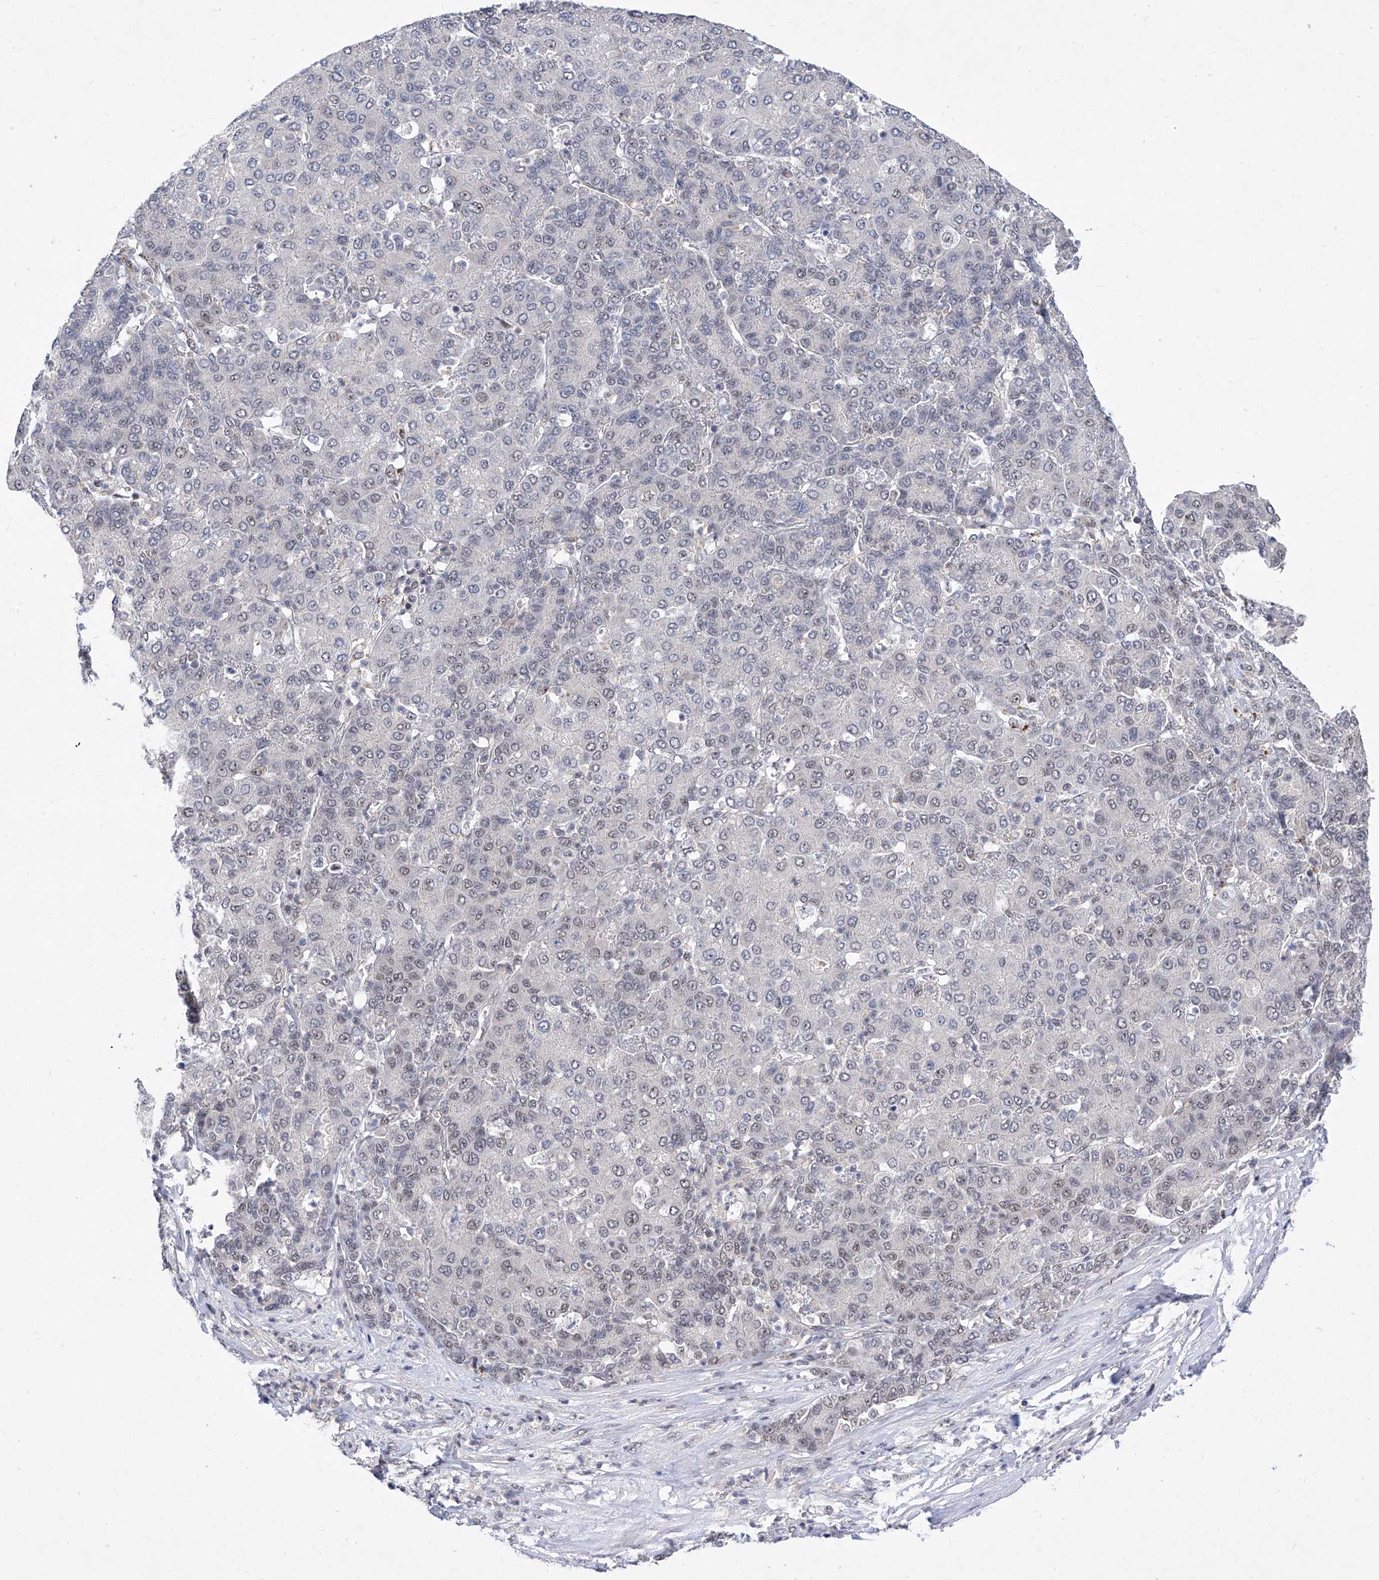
{"staining": {"intensity": "negative", "quantity": "none", "location": "none"}, "tissue": "liver cancer", "cell_type": "Tumor cells", "image_type": "cancer", "snomed": [{"axis": "morphology", "description": "Carcinoma, Hepatocellular, NOS"}, {"axis": "topography", "description": "Liver"}], "caption": "The image shows no staining of tumor cells in liver cancer (hepatocellular carcinoma).", "gene": "RAD54L", "patient": {"sex": "male", "age": 65}}